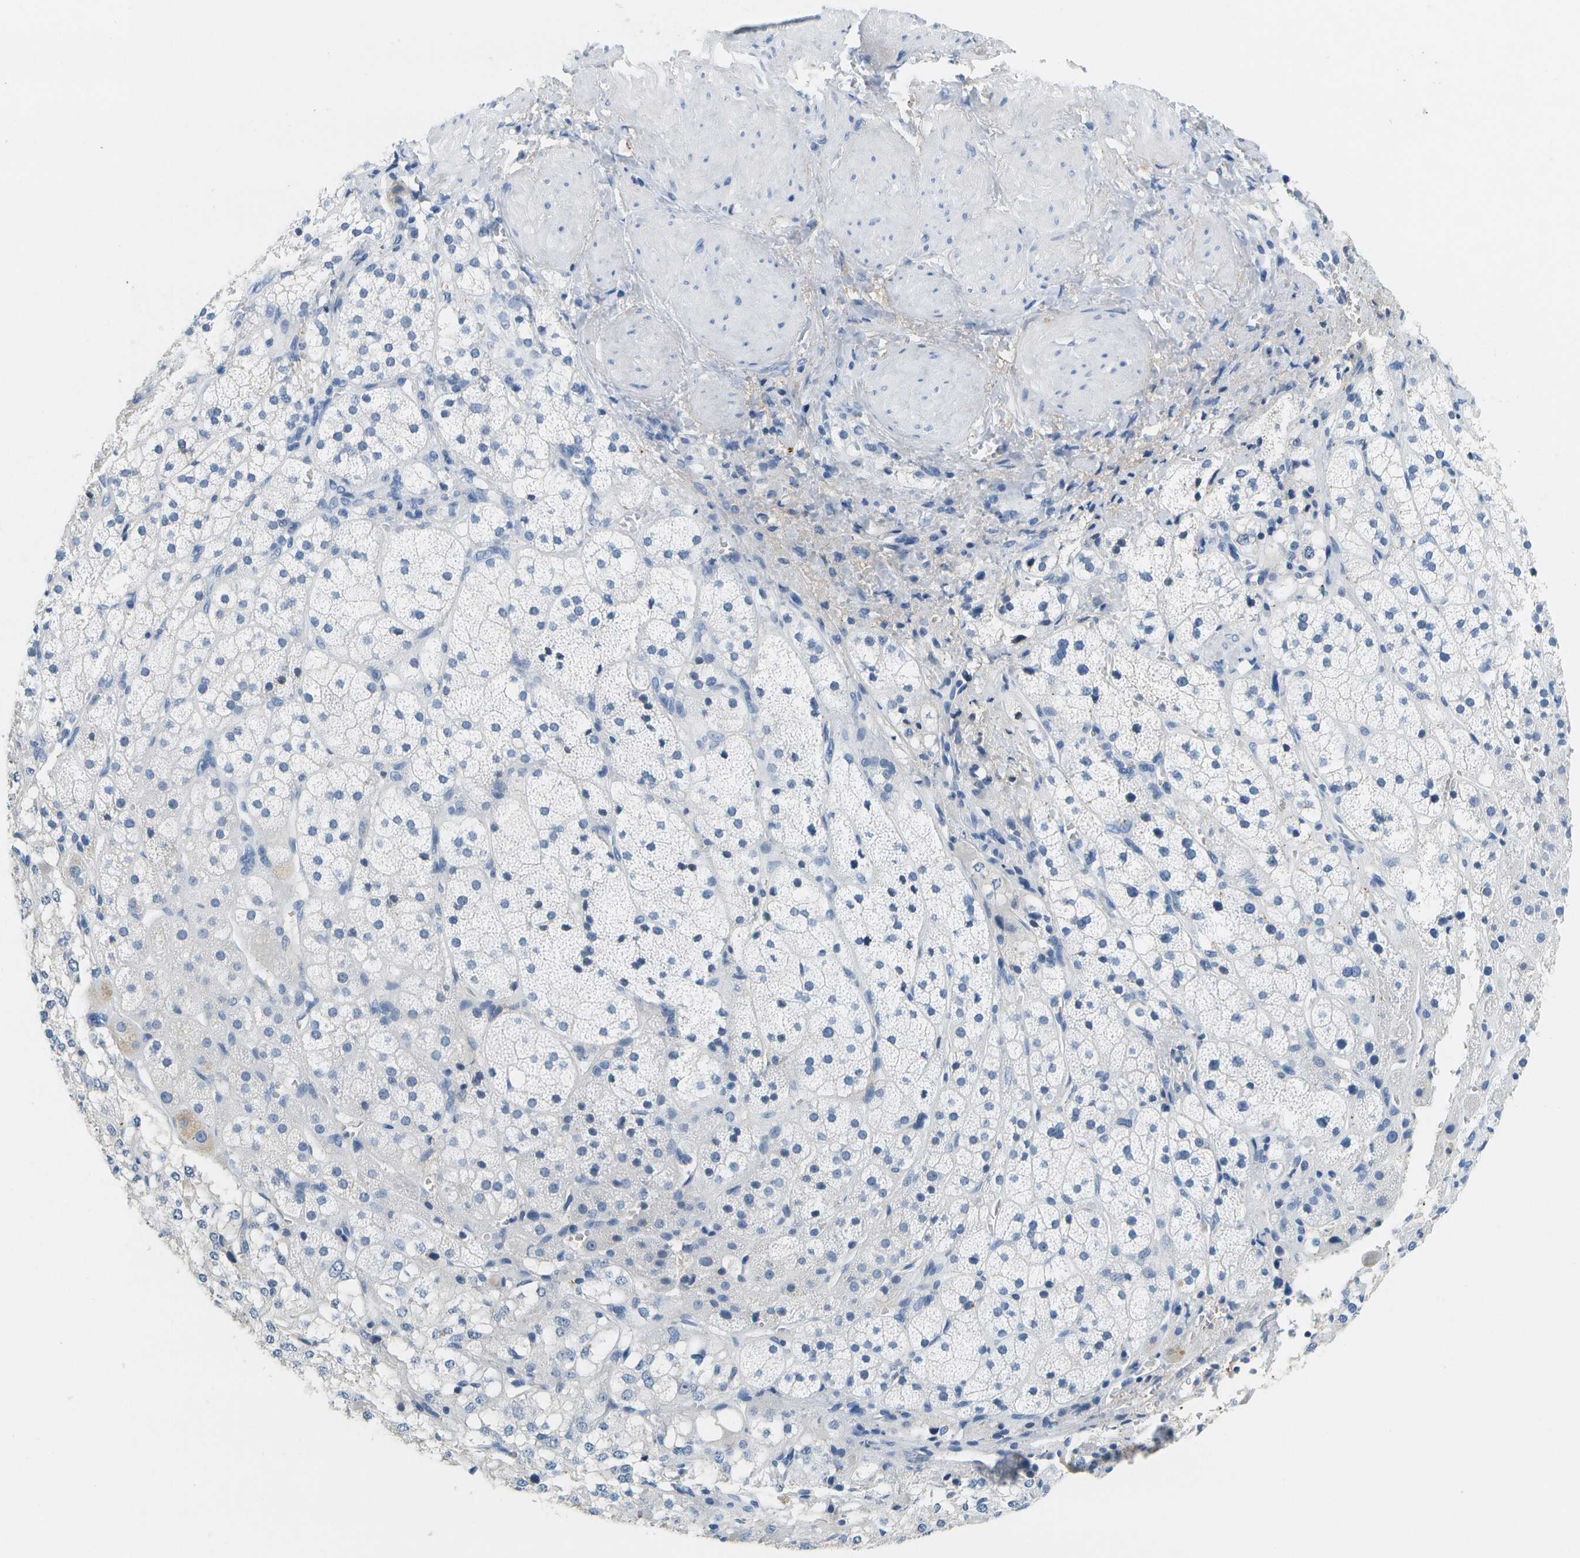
{"staining": {"intensity": "negative", "quantity": "none", "location": "none"}, "tissue": "adrenal gland", "cell_type": "Glandular cells", "image_type": "normal", "snomed": [{"axis": "morphology", "description": "Normal tissue, NOS"}, {"axis": "topography", "description": "Adrenal gland"}], "caption": "Protein analysis of benign adrenal gland displays no significant positivity in glandular cells. (DAB (3,3'-diaminobenzidine) immunohistochemistry, high magnification).", "gene": "SERPINA1", "patient": {"sex": "male", "age": 56}}